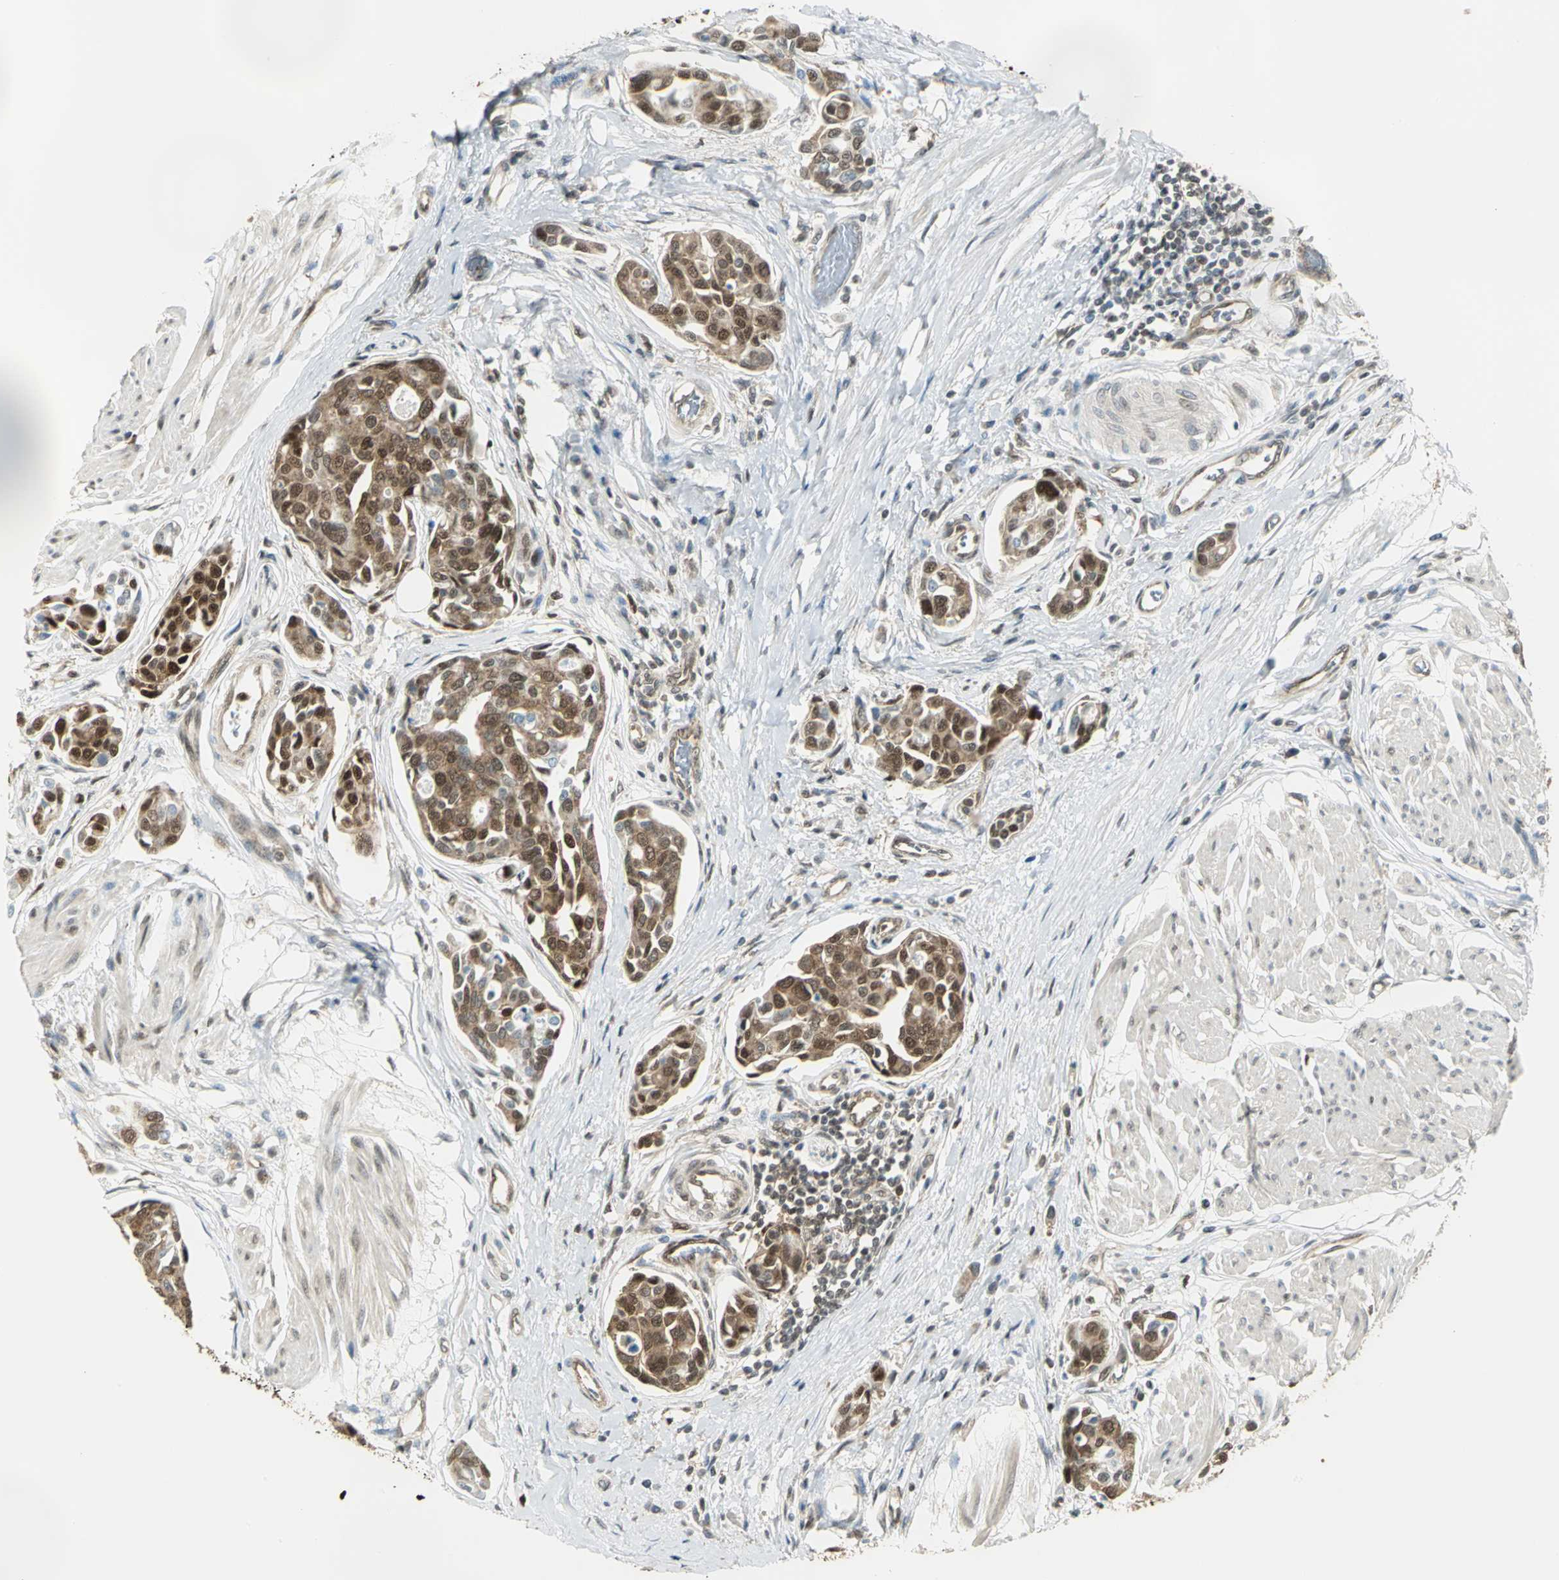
{"staining": {"intensity": "strong", "quantity": ">75%", "location": "cytoplasmic/membranous,nuclear"}, "tissue": "urothelial cancer", "cell_type": "Tumor cells", "image_type": "cancer", "snomed": [{"axis": "morphology", "description": "Urothelial carcinoma, High grade"}, {"axis": "topography", "description": "Urinary bladder"}], "caption": "The immunohistochemical stain highlights strong cytoplasmic/membranous and nuclear expression in tumor cells of urothelial carcinoma (high-grade) tissue.", "gene": "DDX5", "patient": {"sex": "male", "age": 78}}